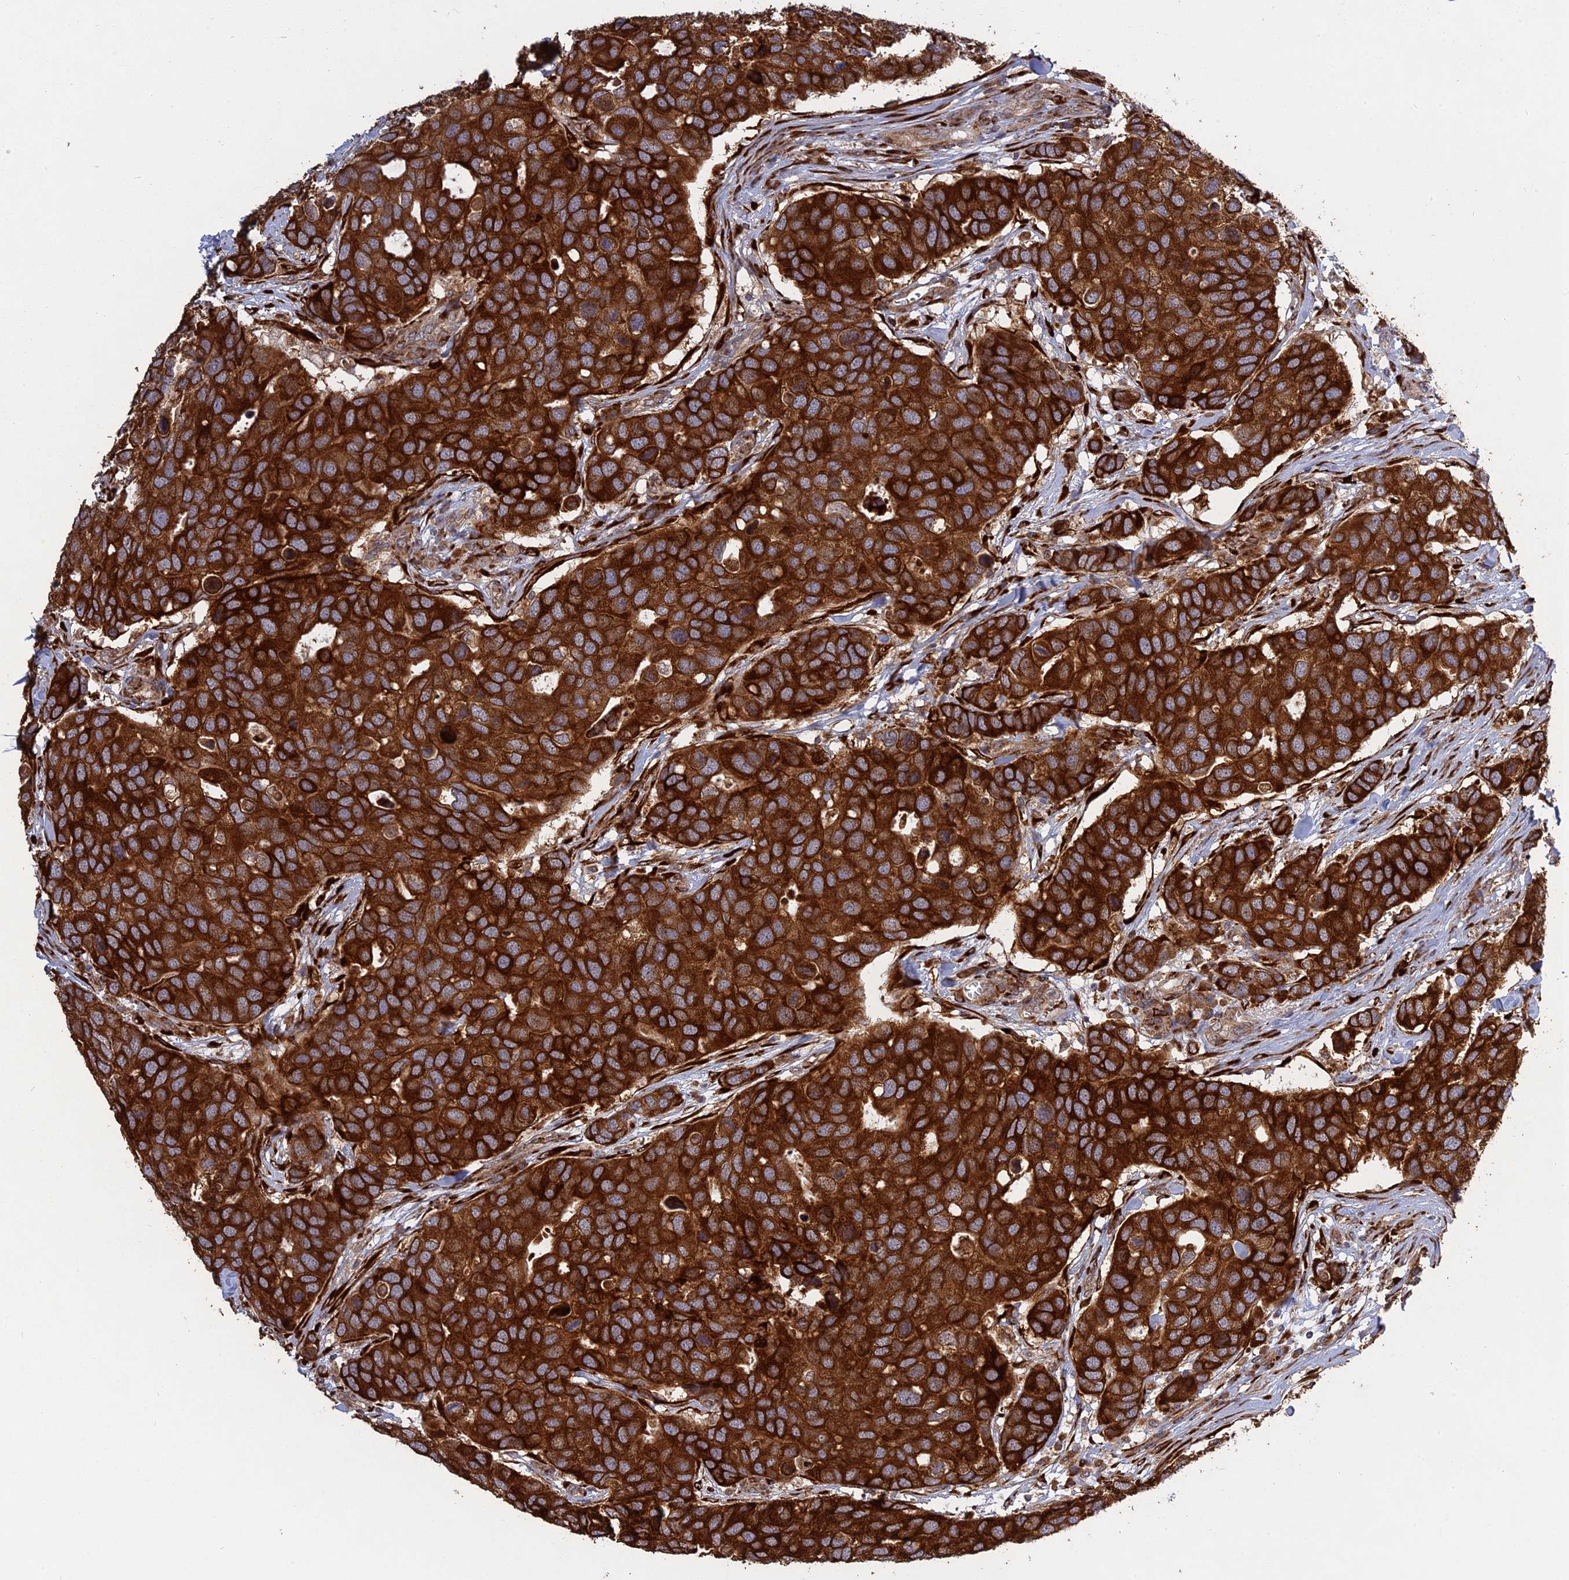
{"staining": {"intensity": "strong", "quantity": ">75%", "location": "cytoplasmic/membranous"}, "tissue": "breast cancer", "cell_type": "Tumor cells", "image_type": "cancer", "snomed": [{"axis": "morphology", "description": "Duct carcinoma"}, {"axis": "topography", "description": "Breast"}], "caption": "Immunohistochemical staining of human breast cancer reveals high levels of strong cytoplasmic/membranous protein staining in approximately >75% of tumor cells.", "gene": "PPIC", "patient": {"sex": "female", "age": 83}}